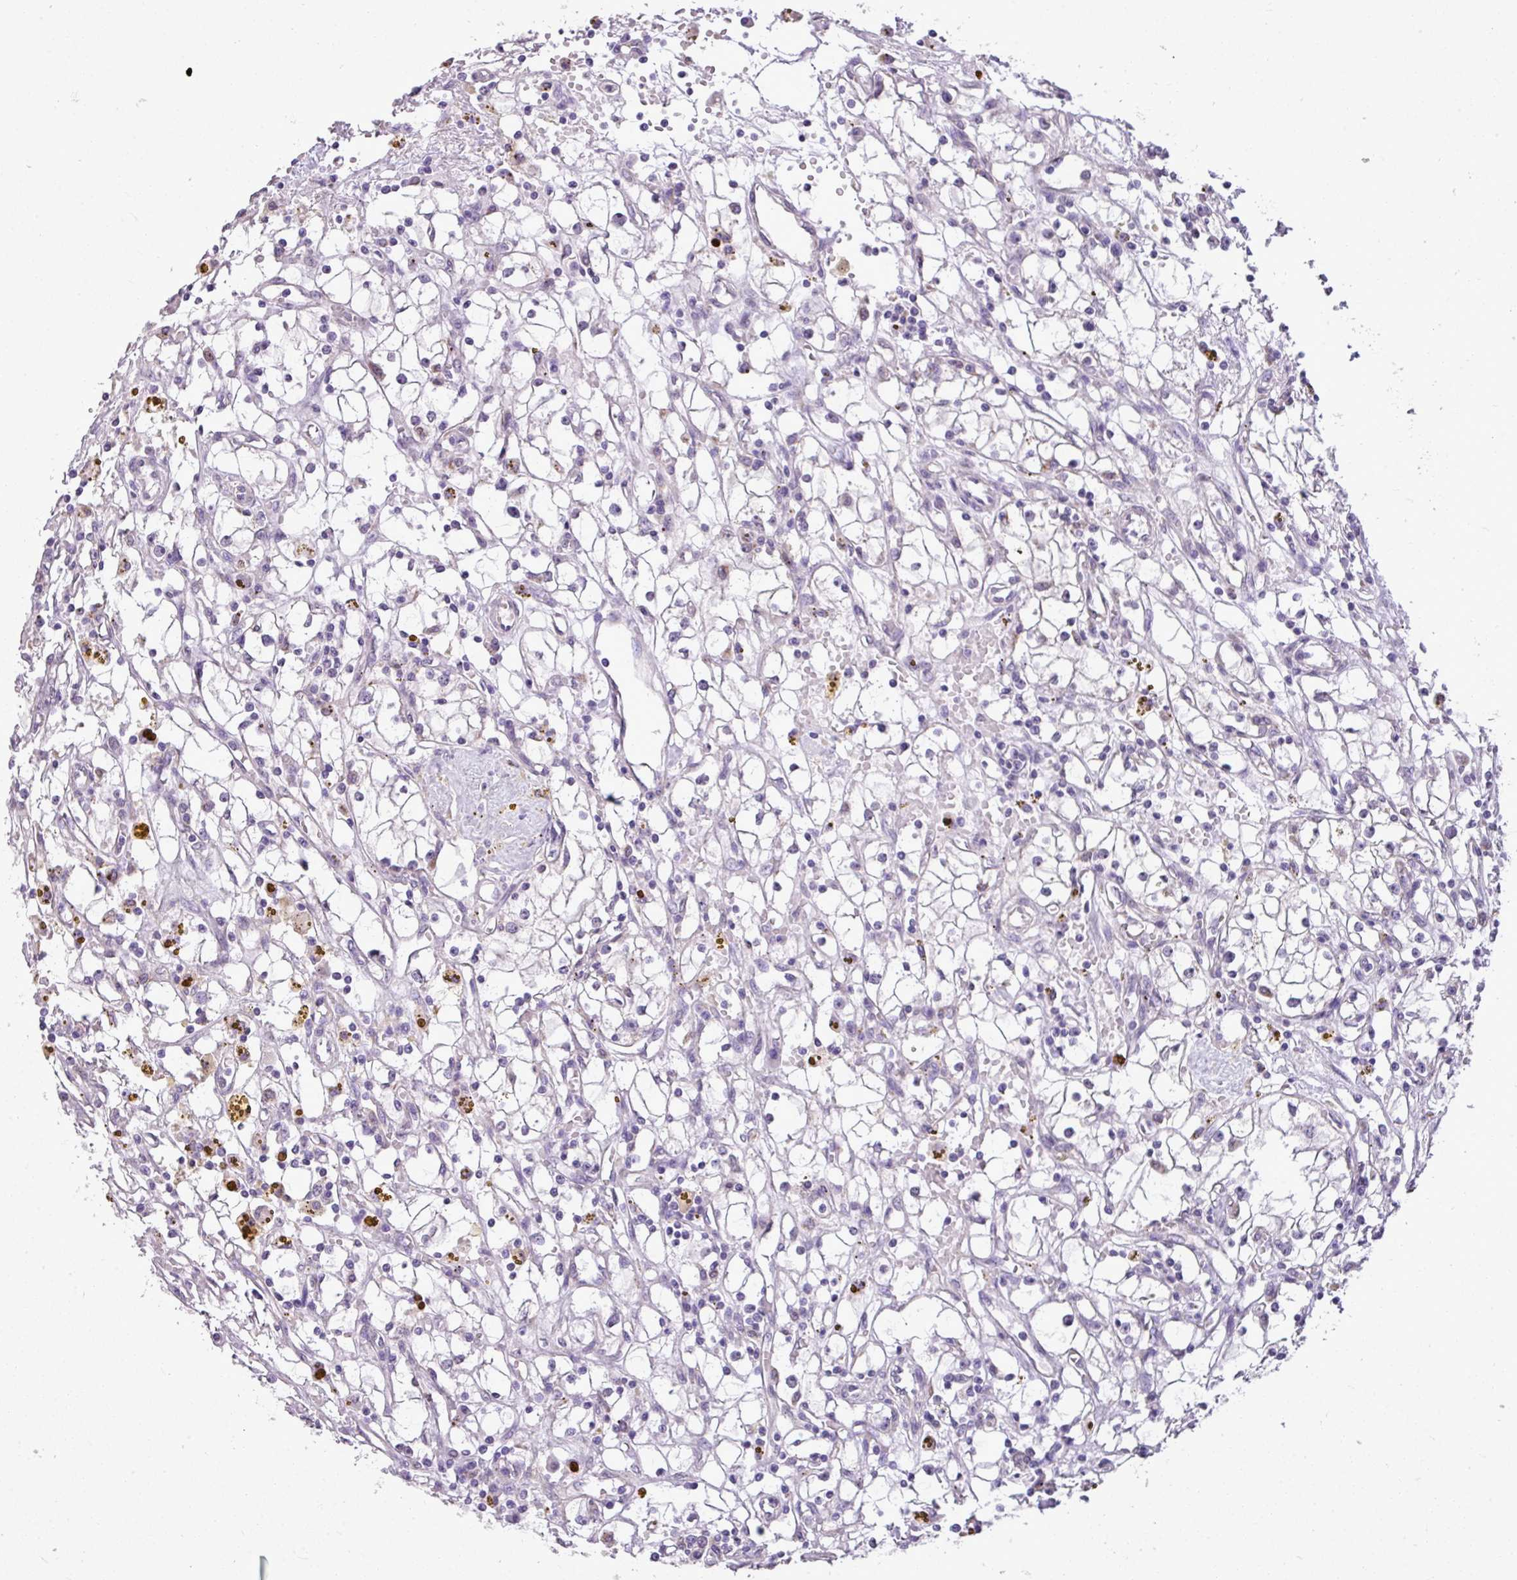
{"staining": {"intensity": "negative", "quantity": "none", "location": "none"}, "tissue": "renal cancer", "cell_type": "Tumor cells", "image_type": "cancer", "snomed": [{"axis": "morphology", "description": "Adenocarcinoma, NOS"}, {"axis": "topography", "description": "Kidney"}], "caption": "Photomicrograph shows no significant protein expression in tumor cells of adenocarcinoma (renal).", "gene": "ALDH2", "patient": {"sex": "male", "age": 56}}